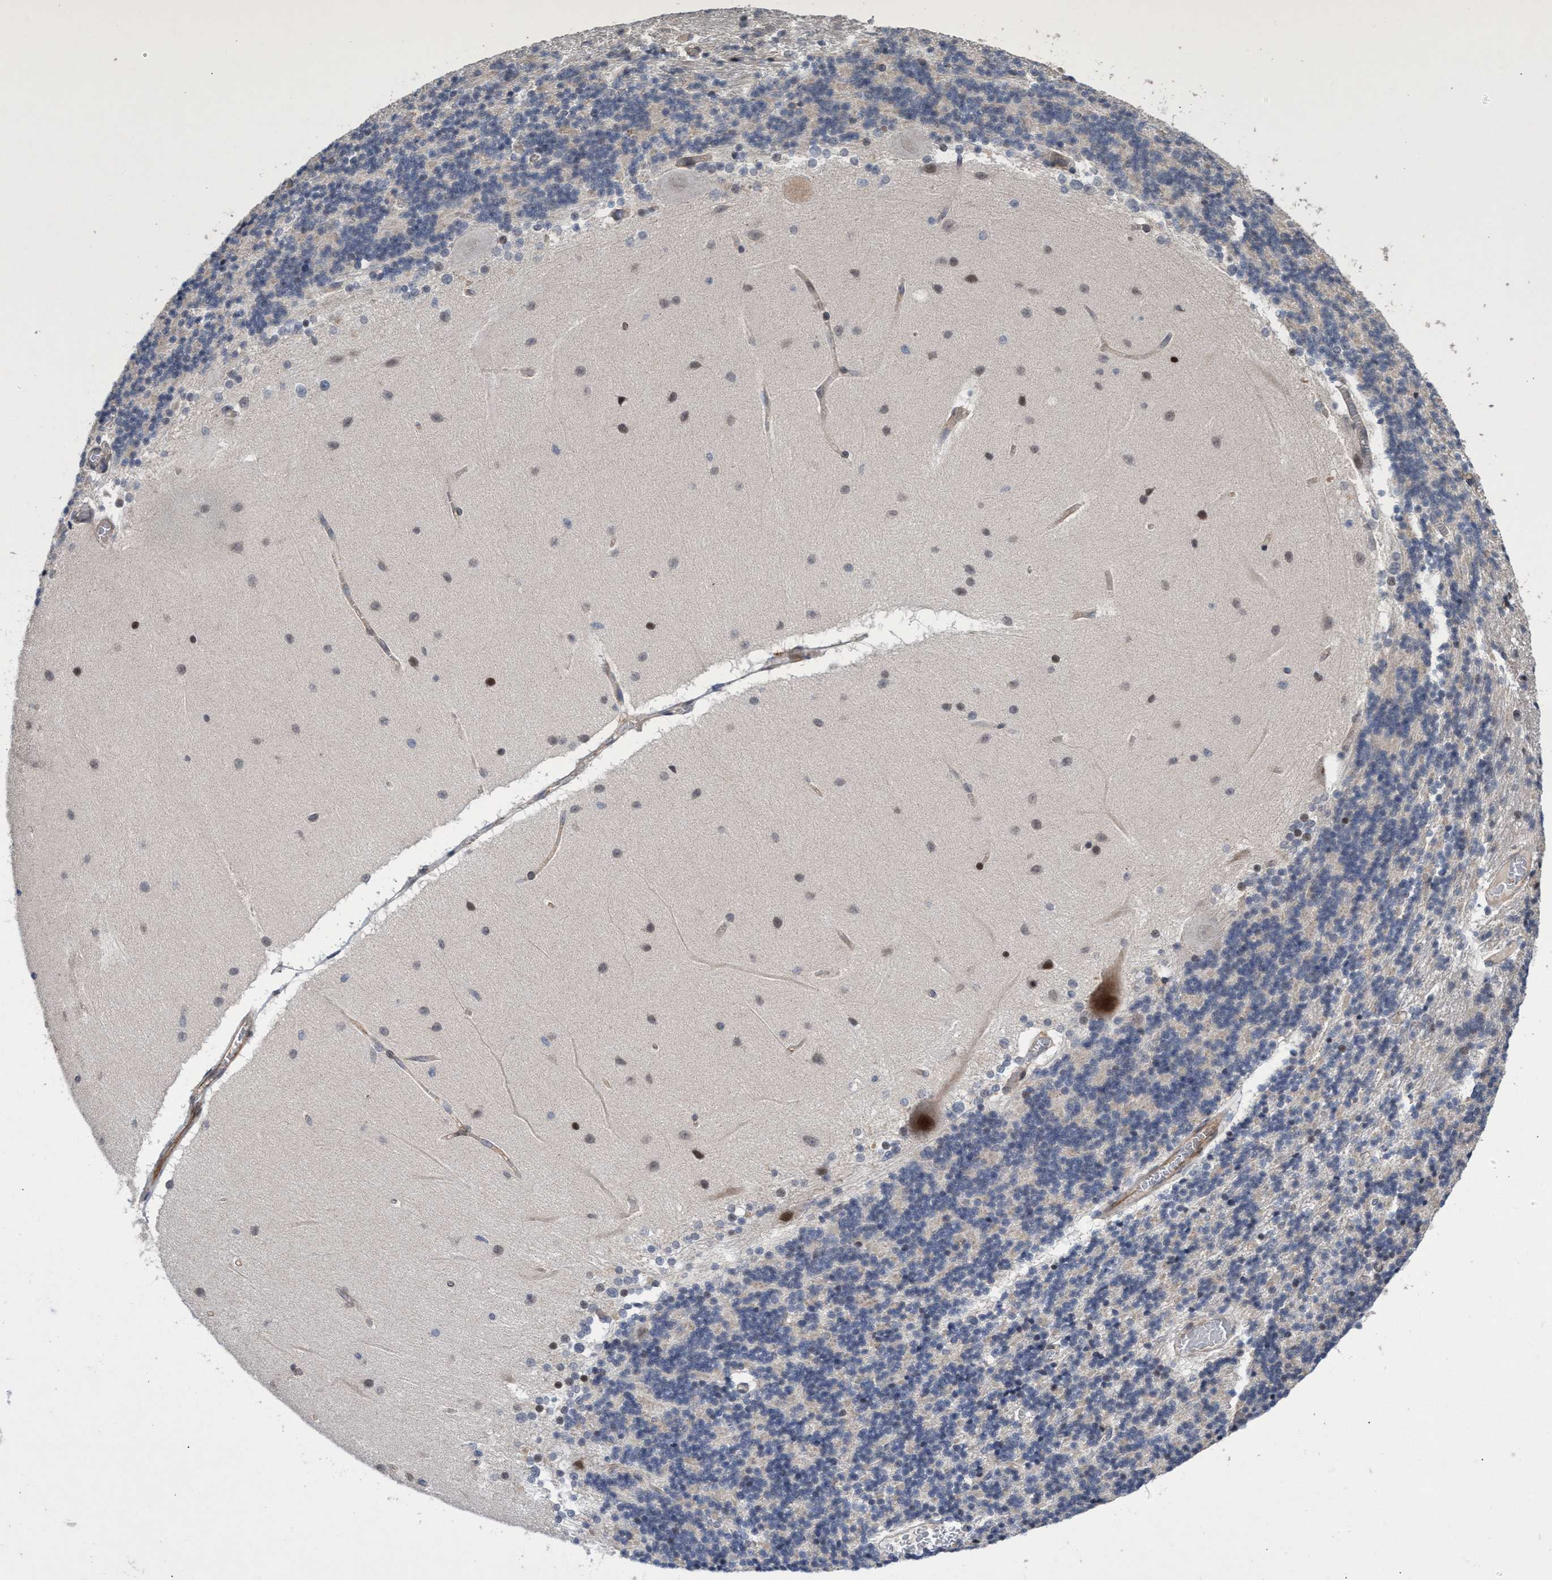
{"staining": {"intensity": "negative", "quantity": "none", "location": "none"}, "tissue": "cerebellum", "cell_type": "Cells in granular layer", "image_type": "normal", "snomed": [{"axis": "morphology", "description": "Normal tissue, NOS"}, {"axis": "topography", "description": "Cerebellum"}], "caption": "Photomicrograph shows no significant protein expression in cells in granular layer of unremarkable cerebellum.", "gene": "ZNF750", "patient": {"sex": "female", "age": 54}}